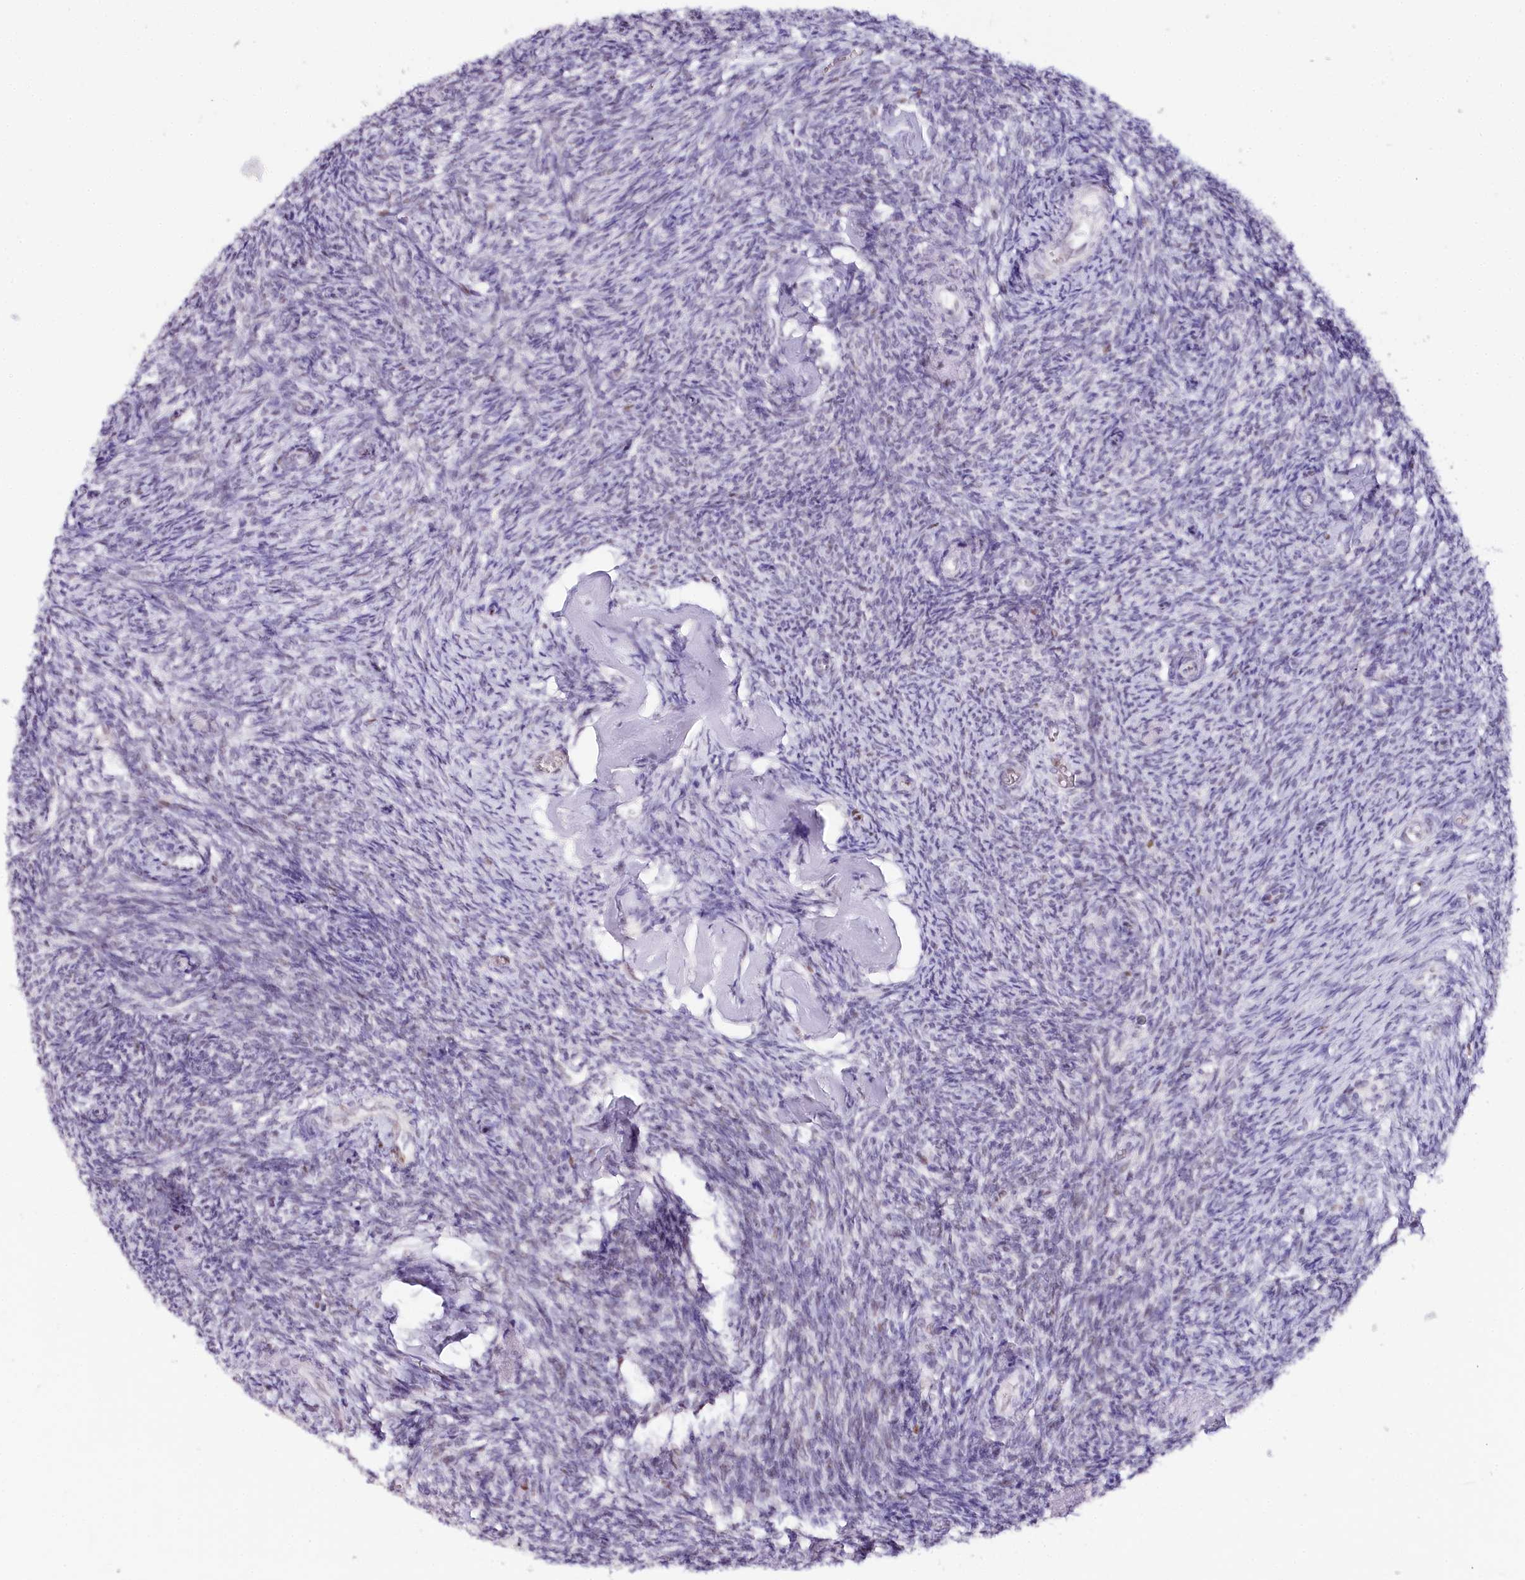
{"staining": {"intensity": "moderate", "quantity": "25%-75%", "location": "nuclear"}, "tissue": "ovary", "cell_type": "Follicle cells", "image_type": "normal", "snomed": [{"axis": "morphology", "description": "Normal tissue, NOS"}, {"axis": "topography", "description": "Ovary"}], "caption": "A medium amount of moderate nuclear staining is seen in about 25%-75% of follicle cells in normal ovary. Immunohistochemistry stains the protein in brown and the nuclei are stained blue.", "gene": "TP53", "patient": {"sex": "female", "age": 44}}